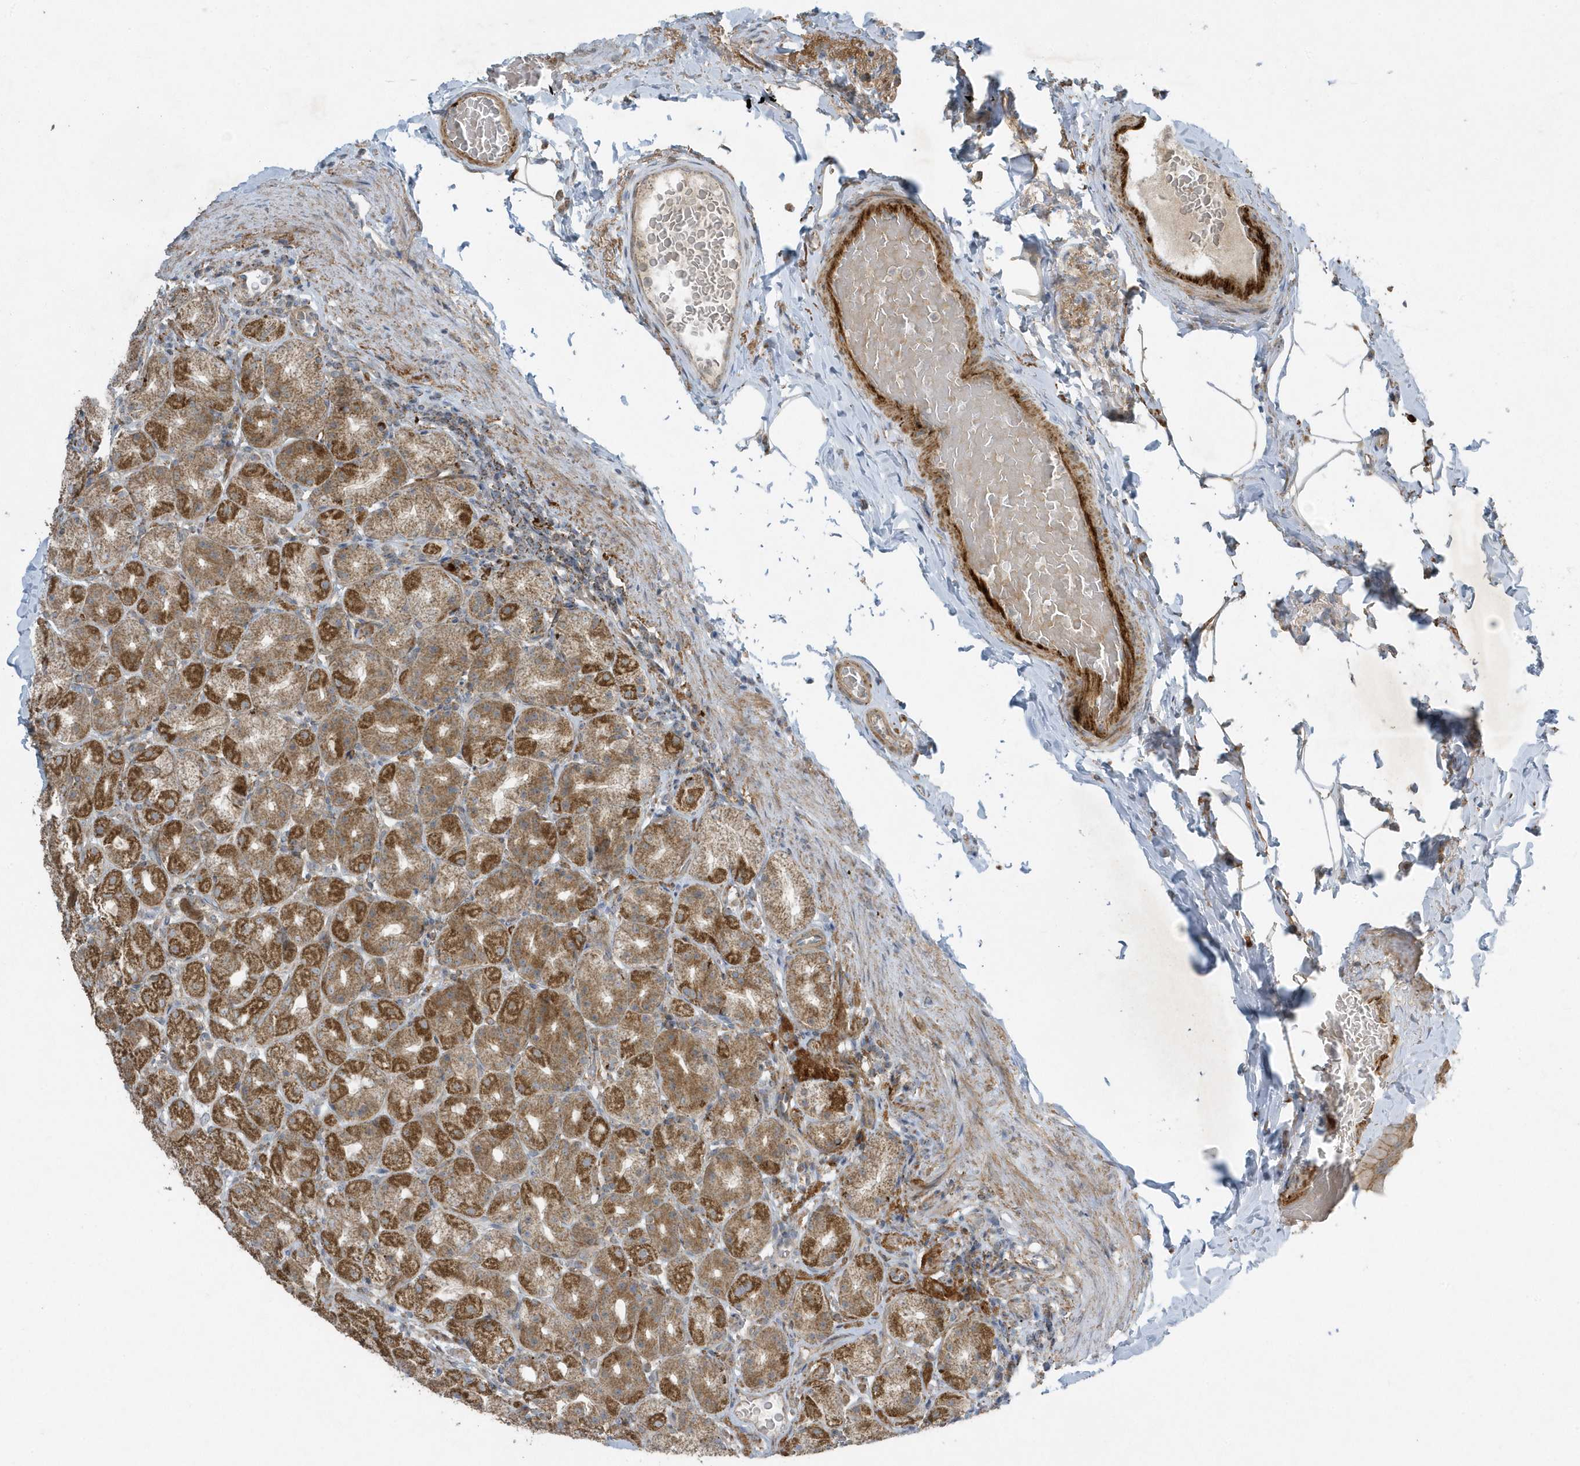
{"staining": {"intensity": "moderate", "quantity": ">75%", "location": "cytoplasmic/membranous"}, "tissue": "stomach", "cell_type": "Glandular cells", "image_type": "normal", "snomed": [{"axis": "morphology", "description": "Normal tissue, NOS"}, {"axis": "topography", "description": "Stomach, upper"}], "caption": "IHC (DAB (3,3'-diaminobenzidine)) staining of unremarkable stomach exhibits moderate cytoplasmic/membranous protein expression in approximately >75% of glandular cells.", "gene": "SLC38A2", "patient": {"sex": "male", "age": 68}}